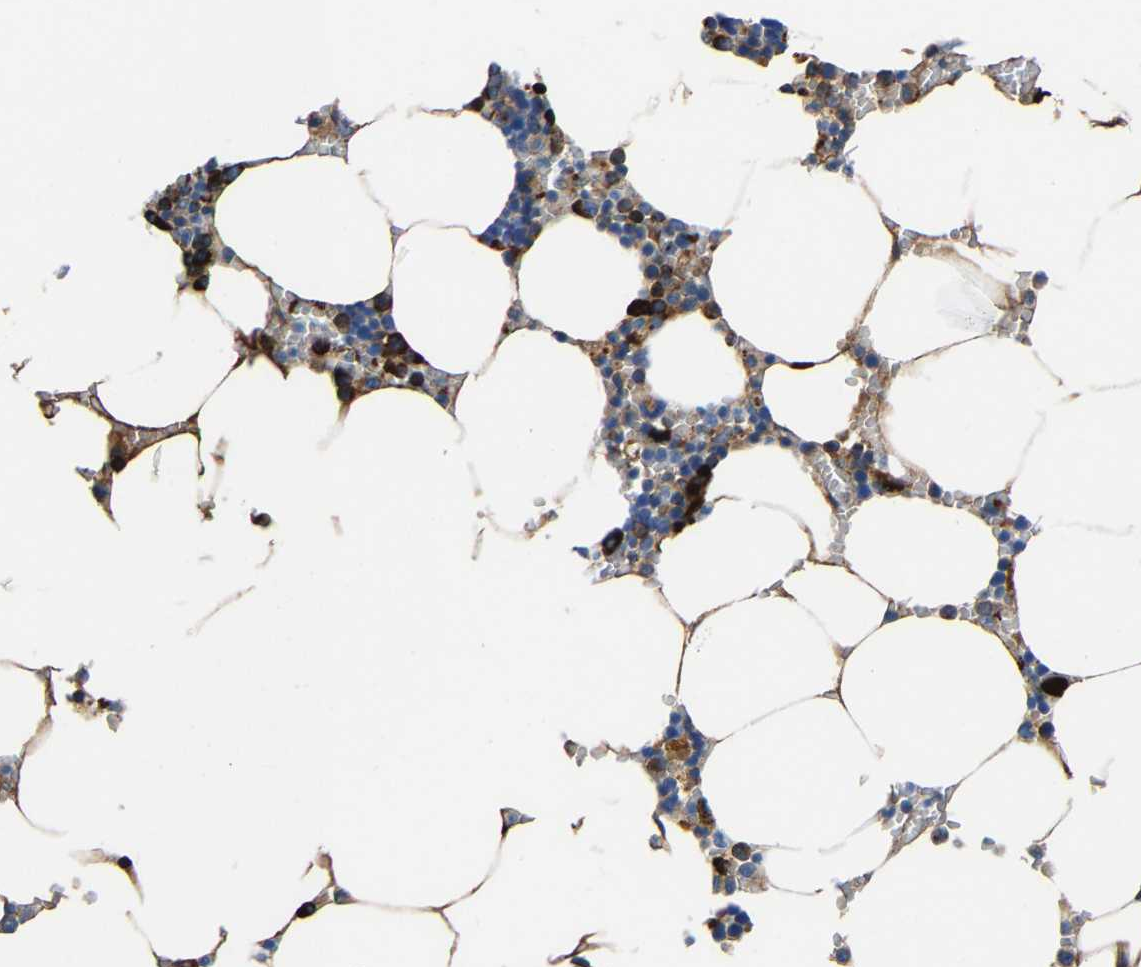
{"staining": {"intensity": "strong", "quantity": "25%-75%", "location": "cytoplasmic/membranous"}, "tissue": "bone marrow", "cell_type": "Hematopoietic cells", "image_type": "normal", "snomed": [{"axis": "morphology", "description": "Normal tissue, NOS"}, {"axis": "topography", "description": "Bone marrow"}], "caption": "Protein staining by immunohistochemistry shows strong cytoplasmic/membranous expression in approximately 25%-75% of hematopoietic cells in unremarkable bone marrow. (DAB (3,3'-diaminobenzidine) IHC, brown staining for protein, blue staining for nuclei).", "gene": "DPP7", "patient": {"sex": "male", "age": 70}}